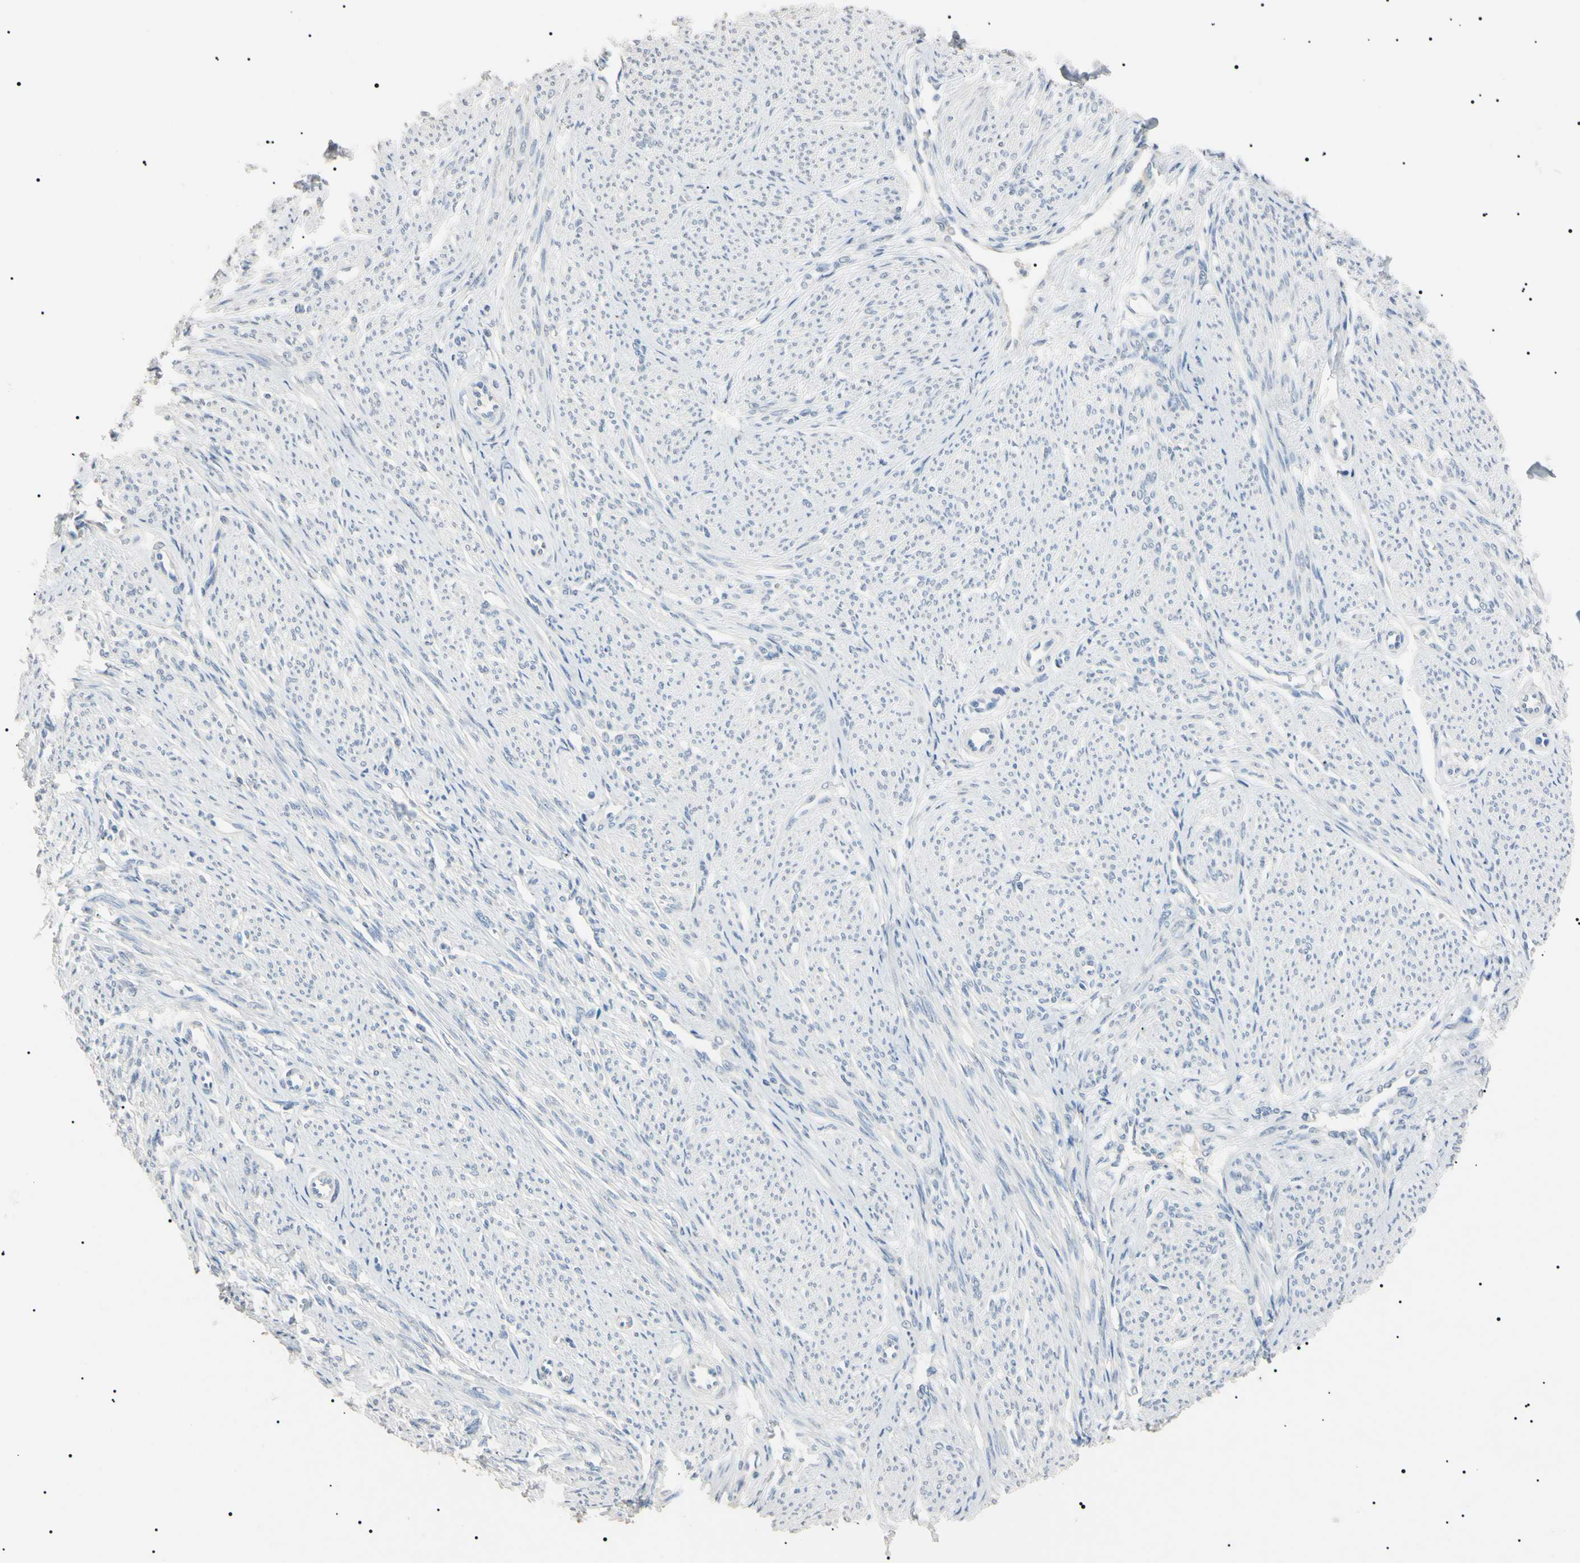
{"staining": {"intensity": "negative", "quantity": "none", "location": "none"}, "tissue": "smooth muscle", "cell_type": "Smooth muscle cells", "image_type": "normal", "snomed": [{"axis": "morphology", "description": "Normal tissue, NOS"}, {"axis": "topography", "description": "Smooth muscle"}], "caption": "This image is of unremarkable smooth muscle stained with IHC to label a protein in brown with the nuclei are counter-stained blue. There is no expression in smooth muscle cells.", "gene": "CGB3", "patient": {"sex": "female", "age": 65}}